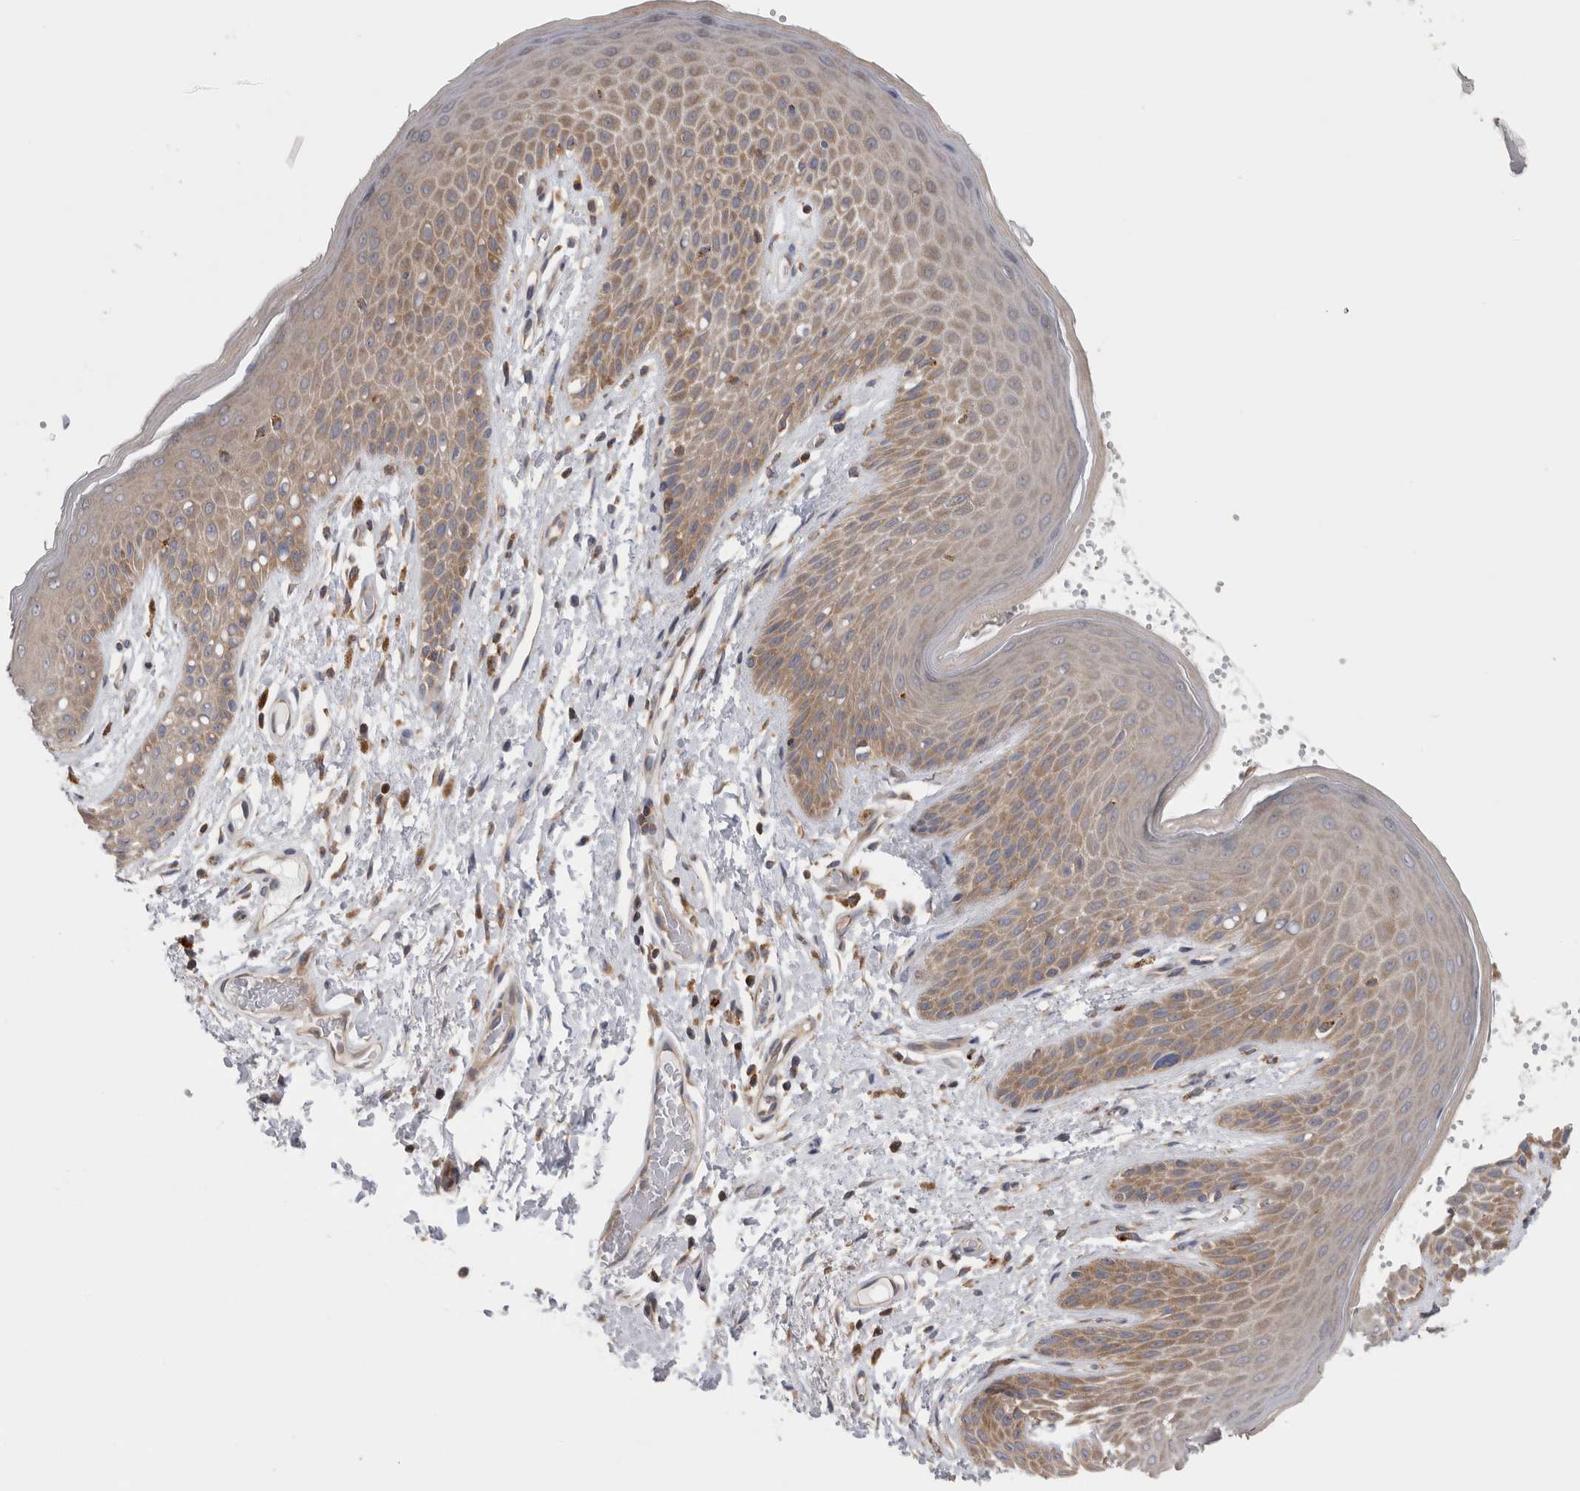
{"staining": {"intensity": "moderate", "quantity": ">75%", "location": "cytoplasmic/membranous"}, "tissue": "skin", "cell_type": "Epidermal cells", "image_type": "normal", "snomed": [{"axis": "morphology", "description": "Normal tissue, NOS"}, {"axis": "topography", "description": "Anal"}], "caption": "This image shows IHC staining of normal human skin, with medium moderate cytoplasmic/membranous staining in approximately >75% of epidermal cells.", "gene": "GRIK2", "patient": {"sex": "male", "age": 74}}